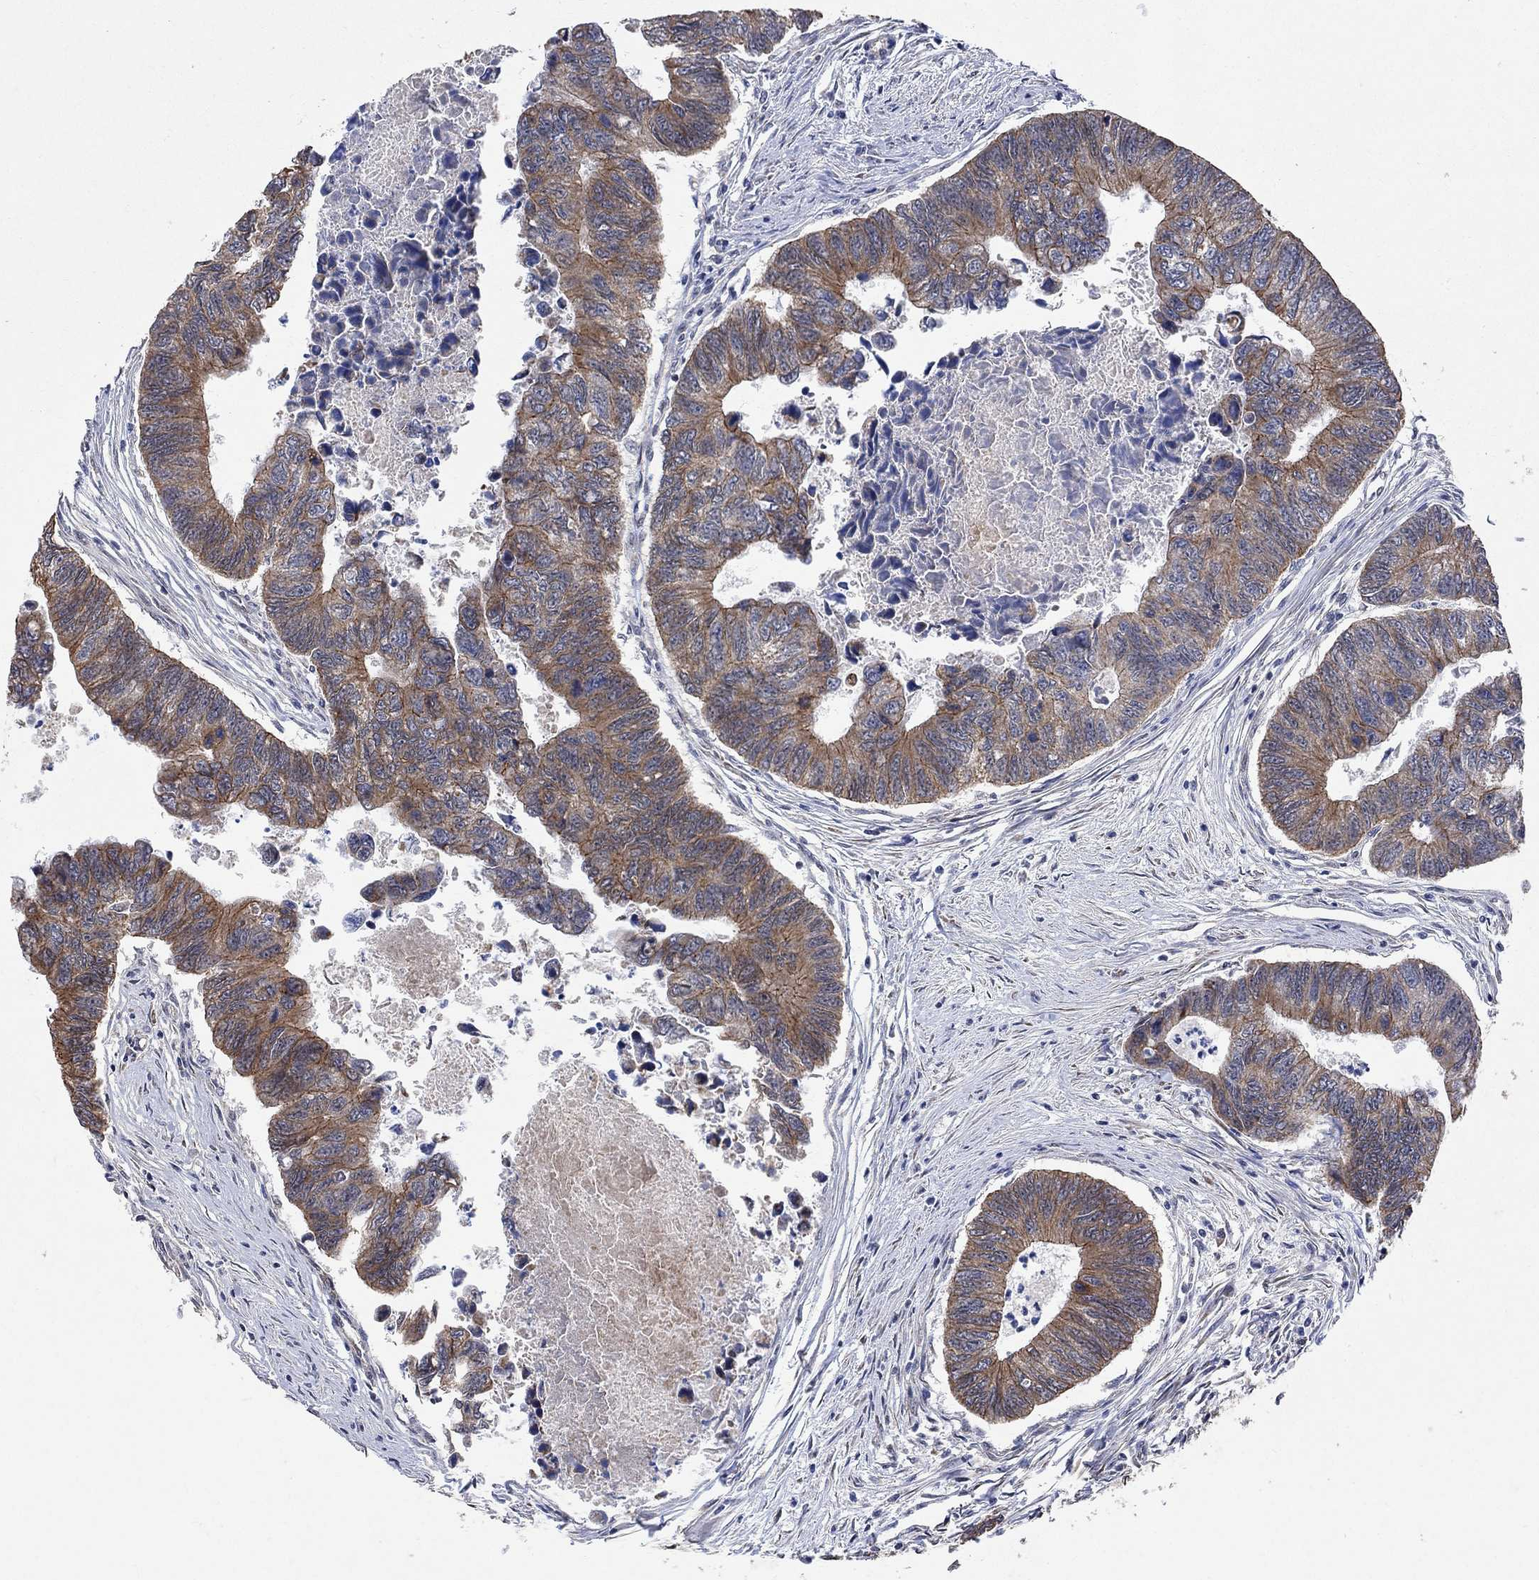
{"staining": {"intensity": "strong", "quantity": "25%-75%", "location": "cytoplasmic/membranous"}, "tissue": "colorectal cancer", "cell_type": "Tumor cells", "image_type": "cancer", "snomed": [{"axis": "morphology", "description": "Adenocarcinoma, NOS"}, {"axis": "topography", "description": "Colon"}], "caption": "Protein analysis of adenocarcinoma (colorectal) tissue reveals strong cytoplasmic/membranous staining in about 25%-75% of tumor cells. (brown staining indicates protein expression, while blue staining denotes nuclei).", "gene": "ANKRA2", "patient": {"sex": "female", "age": 65}}